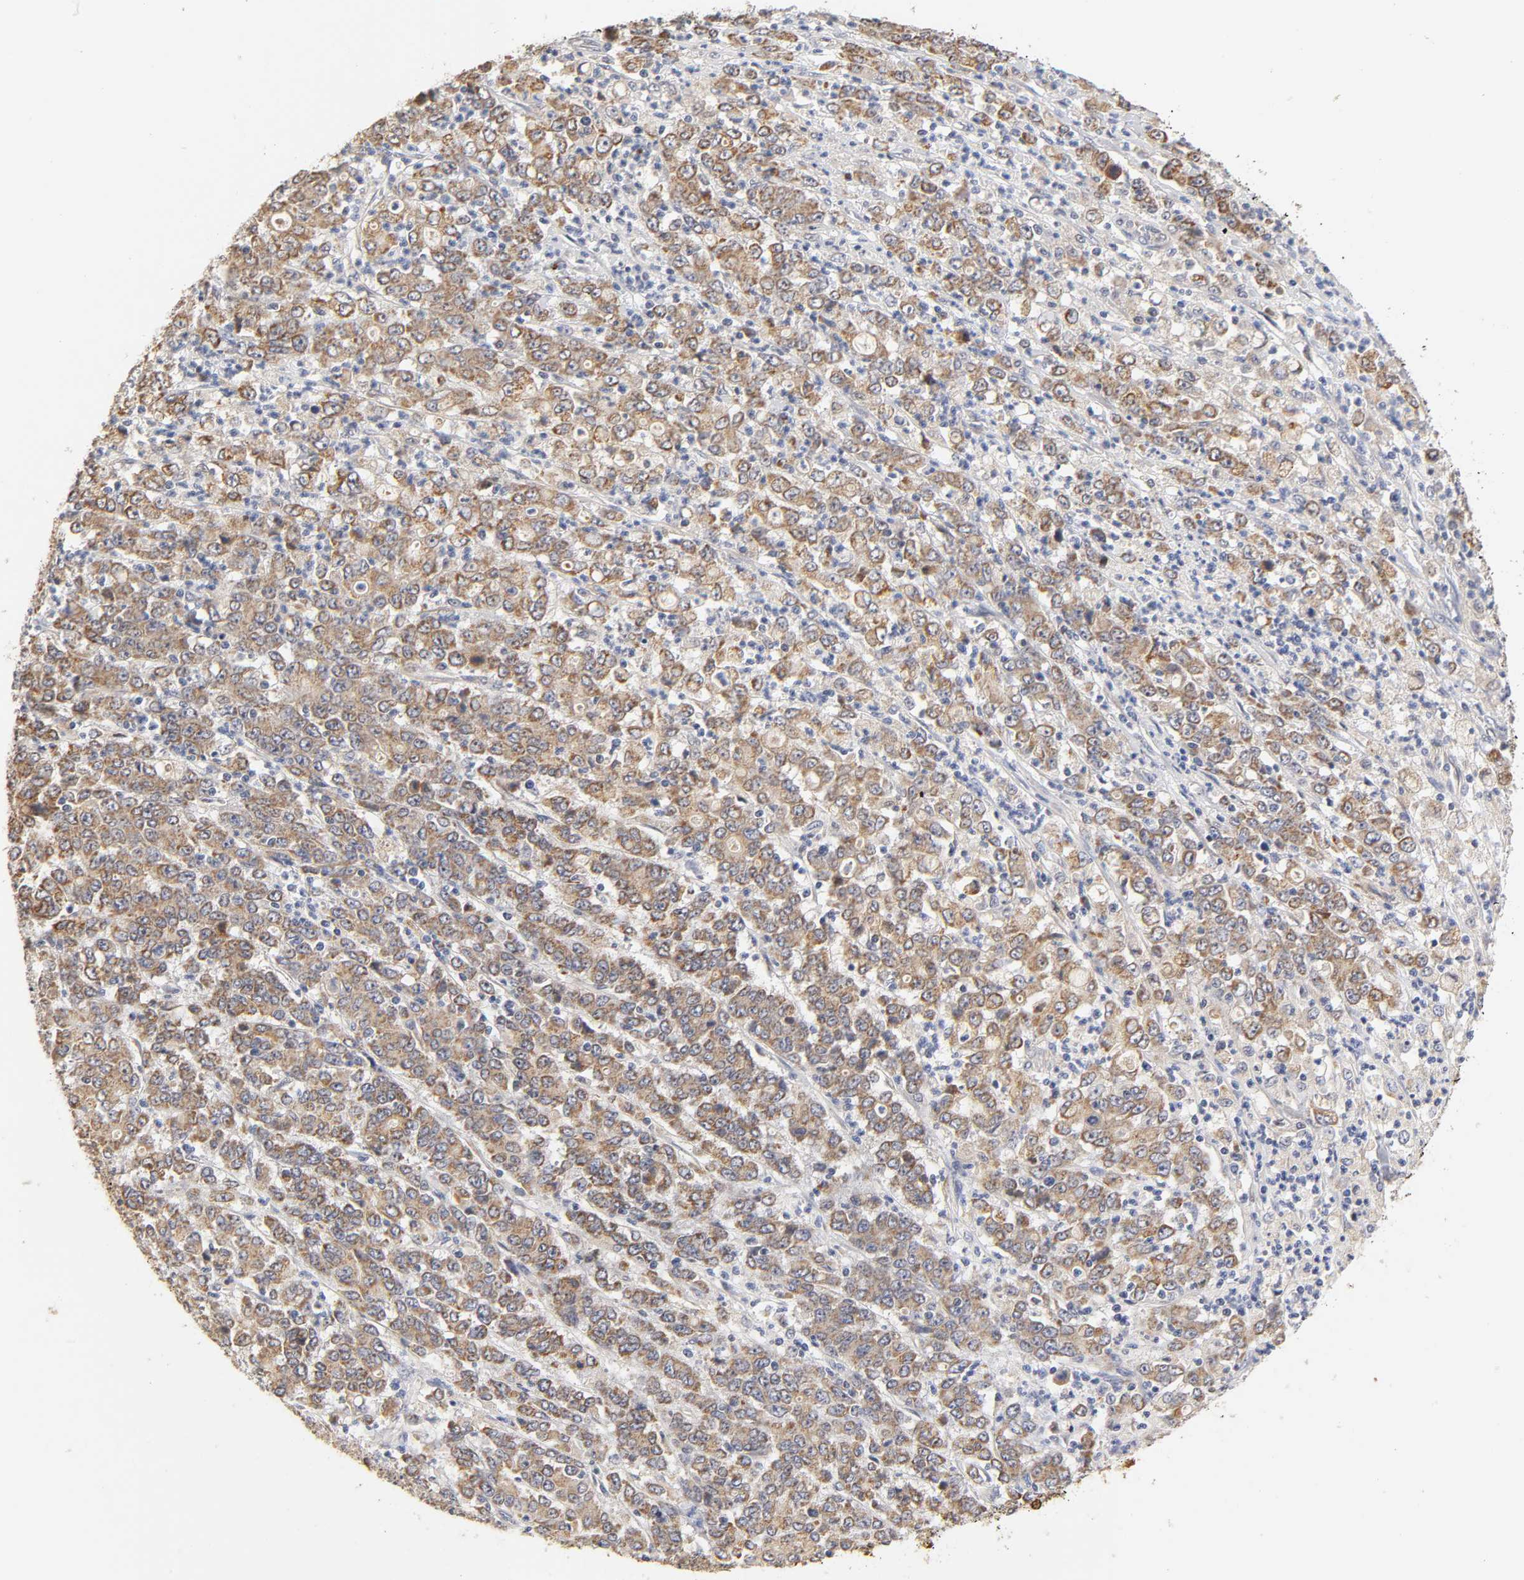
{"staining": {"intensity": "moderate", "quantity": ">75%", "location": "cytoplasmic/membranous"}, "tissue": "stomach cancer", "cell_type": "Tumor cells", "image_type": "cancer", "snomed": [{"axis": "morphology", "description": "Adenocarcinoma, NOS"}, {"axis": "topography", "description": "Stomach, lower"}], "caption": "Stomach cancer stained with a protein marker demonstrates moderate staining in tumor cells.", "gene": "GSTZ1", "patient": {"sex": "female", "age": 71}}